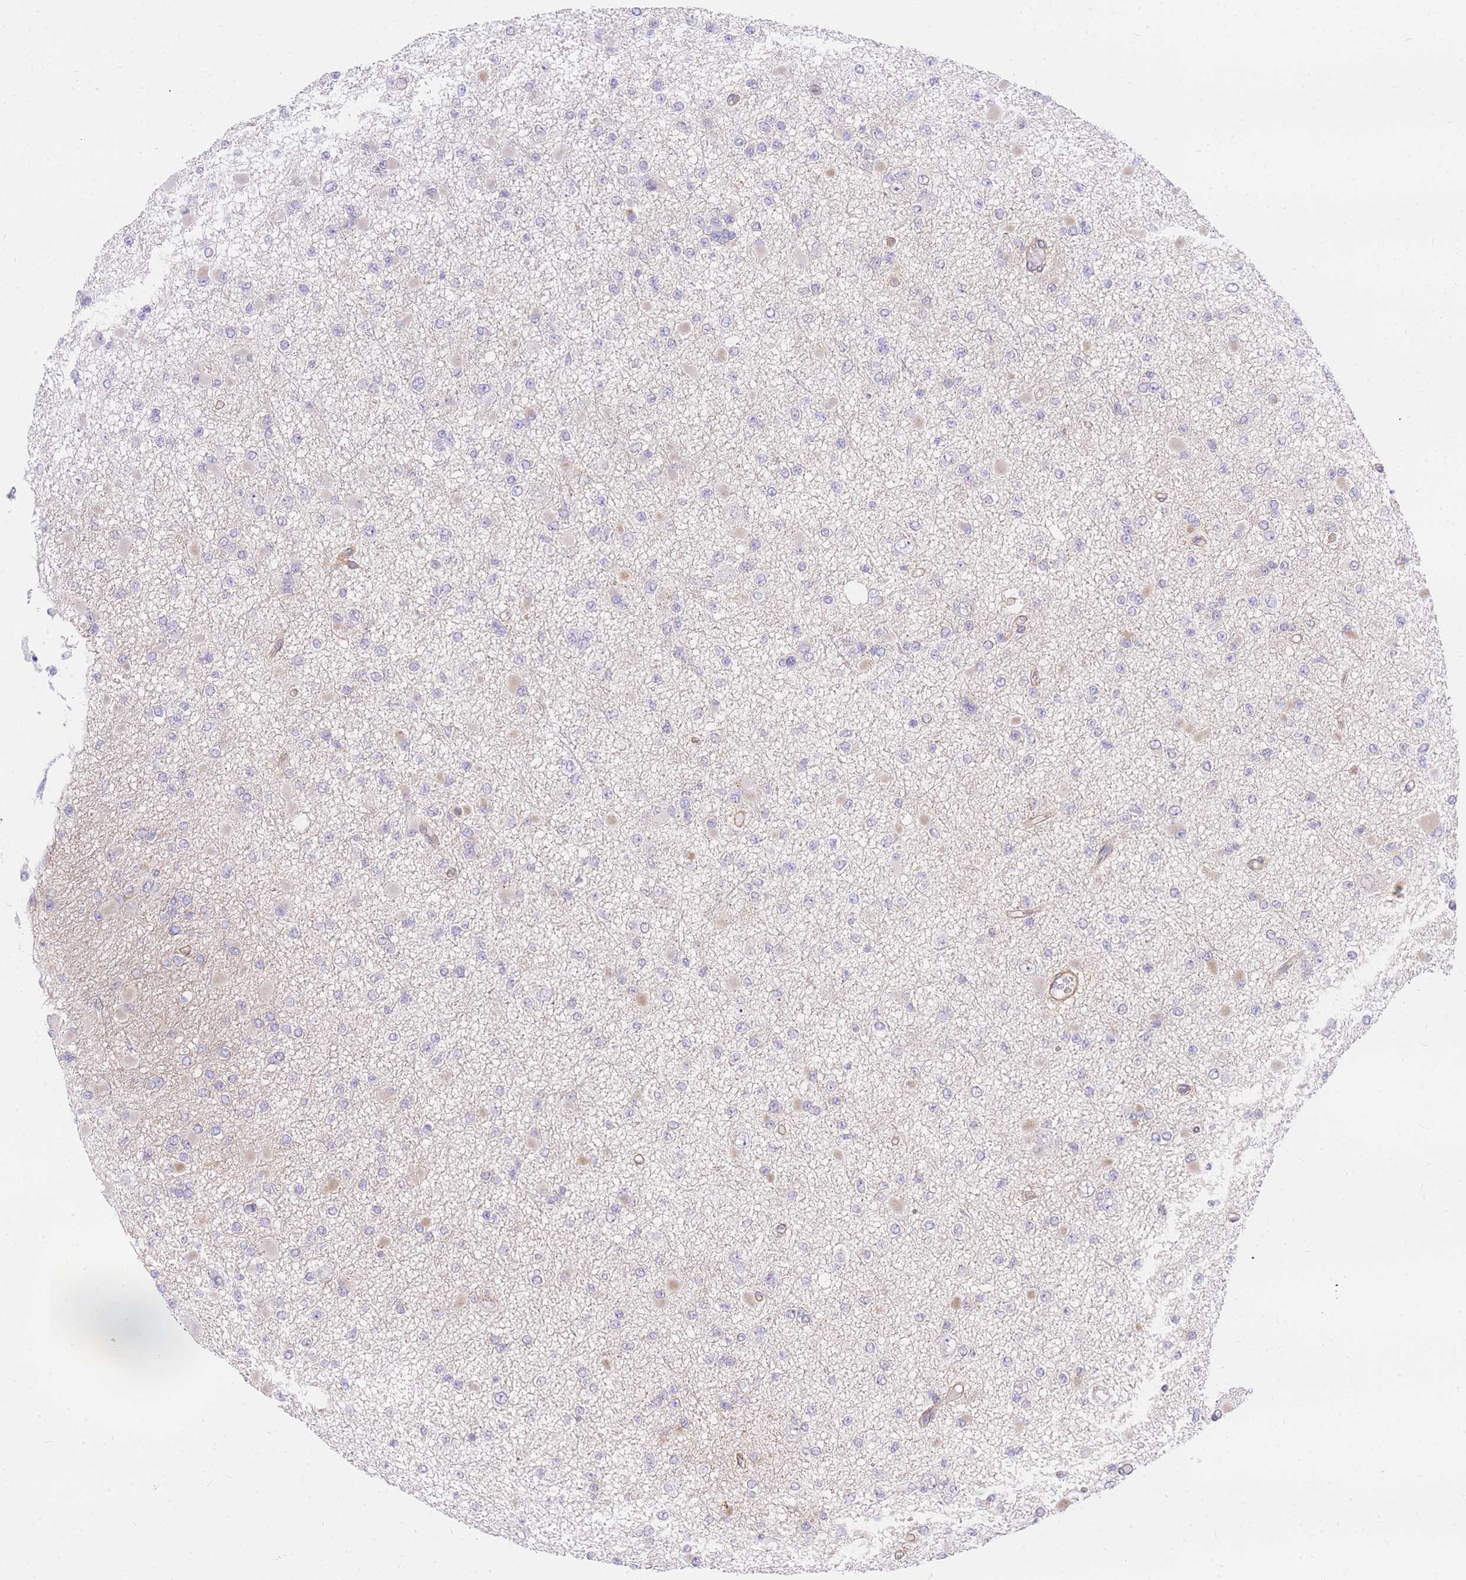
{"staining": {"intensity": "negative", "quantity": "none", "location": "none"}, "tissue": "glioma", "cell_type": "Tumor cells", "image_type": "cancer", "snomed": [{"axis": "morphology", "description": "Glioma, malignant, Low grade"}, {"axis": "topography", "description": "Brain"}], "caption": "Photomicrograph shows no protein expression in tumor cells of glioma tissue.", "gene": "S100PBP", "patient": {"sex": "female", "age": 22}}